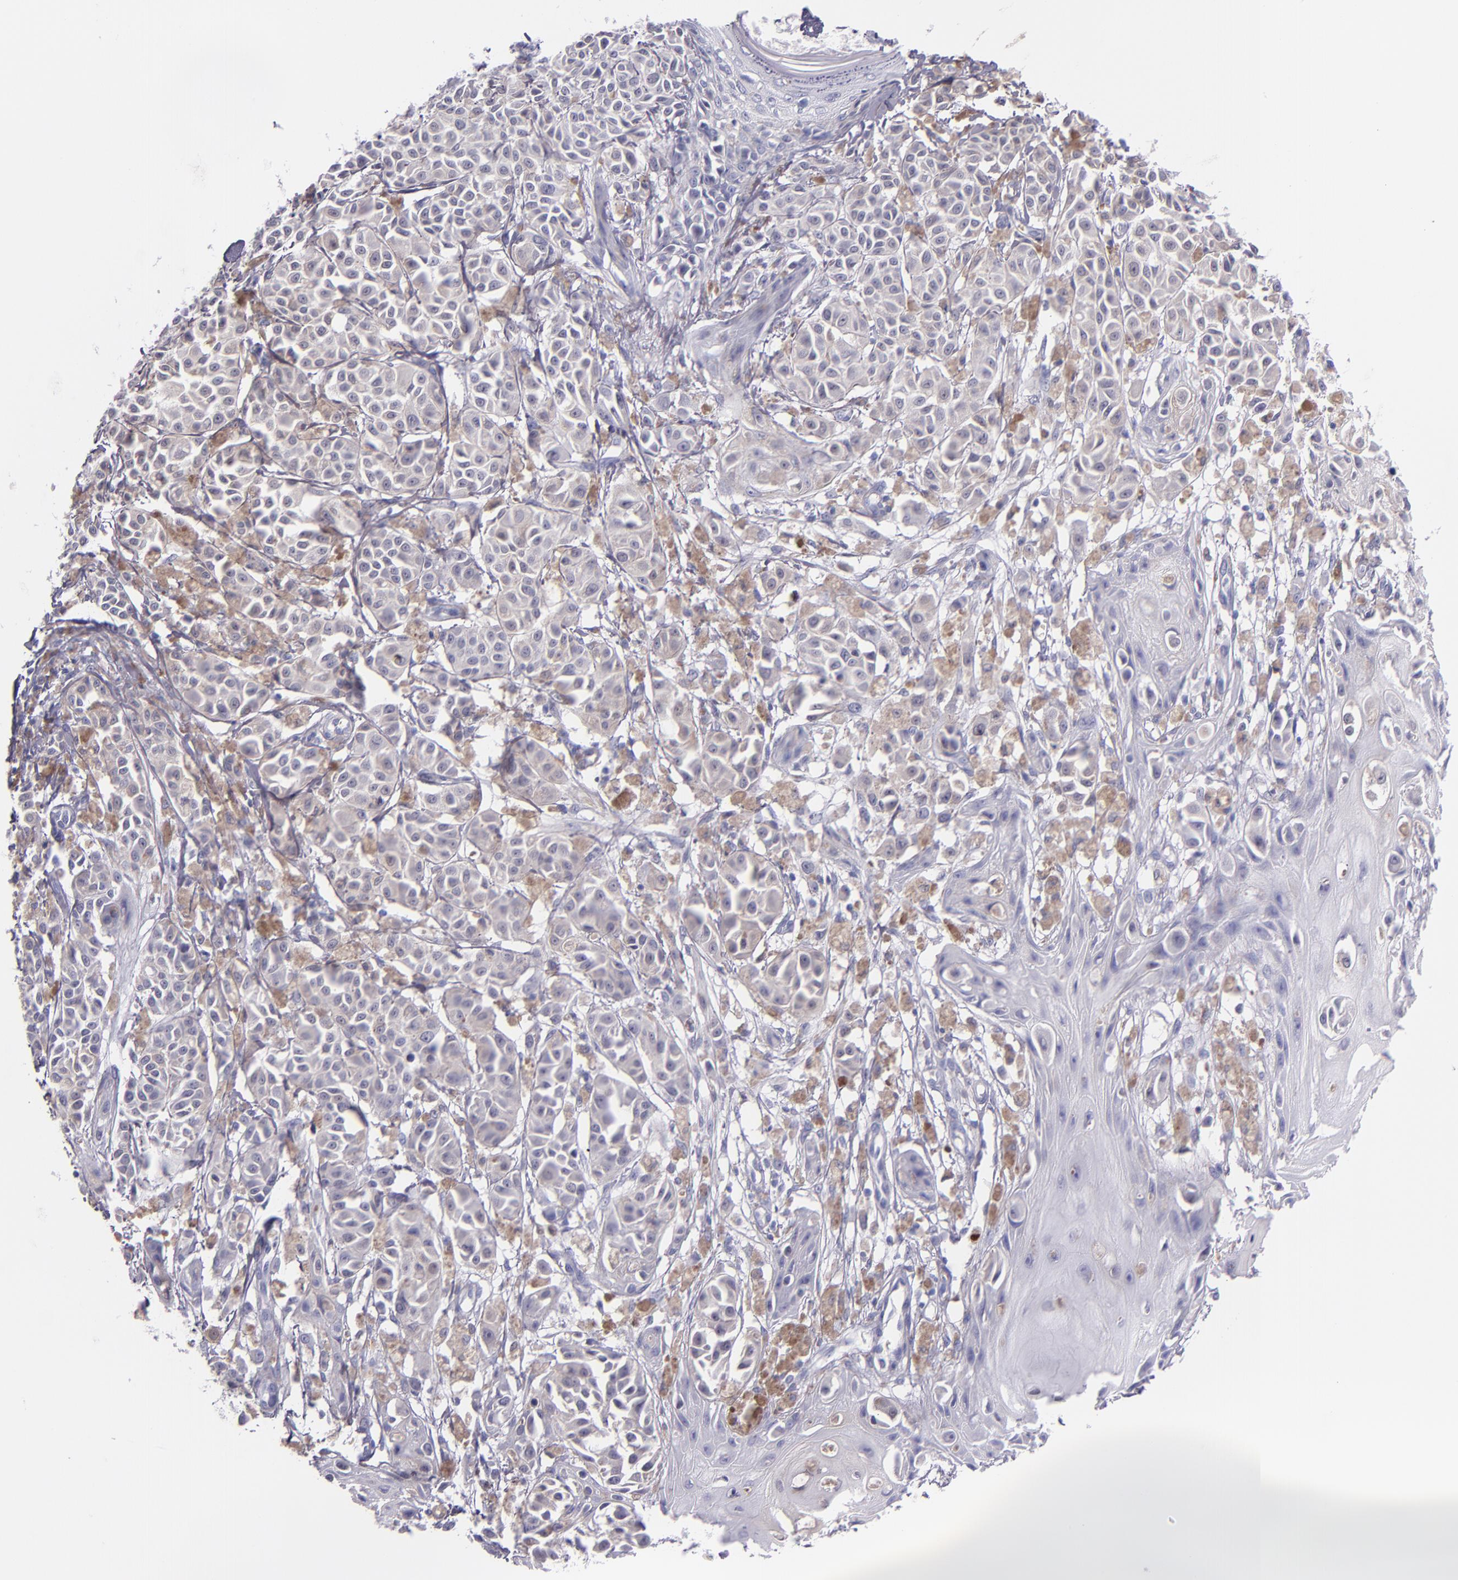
{"staining": {"intensity": "weak", "quantity": ">75%", "location": "cytoplasmic/membranous"}, "tissue": "melanoma", "cell_type": "Tumor cells", "image_type": "cancer", "snomed": [{"axis": "morphology", "description": "Malignant melanoma, NOS"}, {"axis": "topography", "description": "Skin"}], "caption": "Melanoma tissue demonstrates weak cytoplasmic/membranous expression in about >75% of tumor cells, visualized by immunohistochemistry.", "gene": "IRF4", "patient": {"sex": "male", "age": 76}}